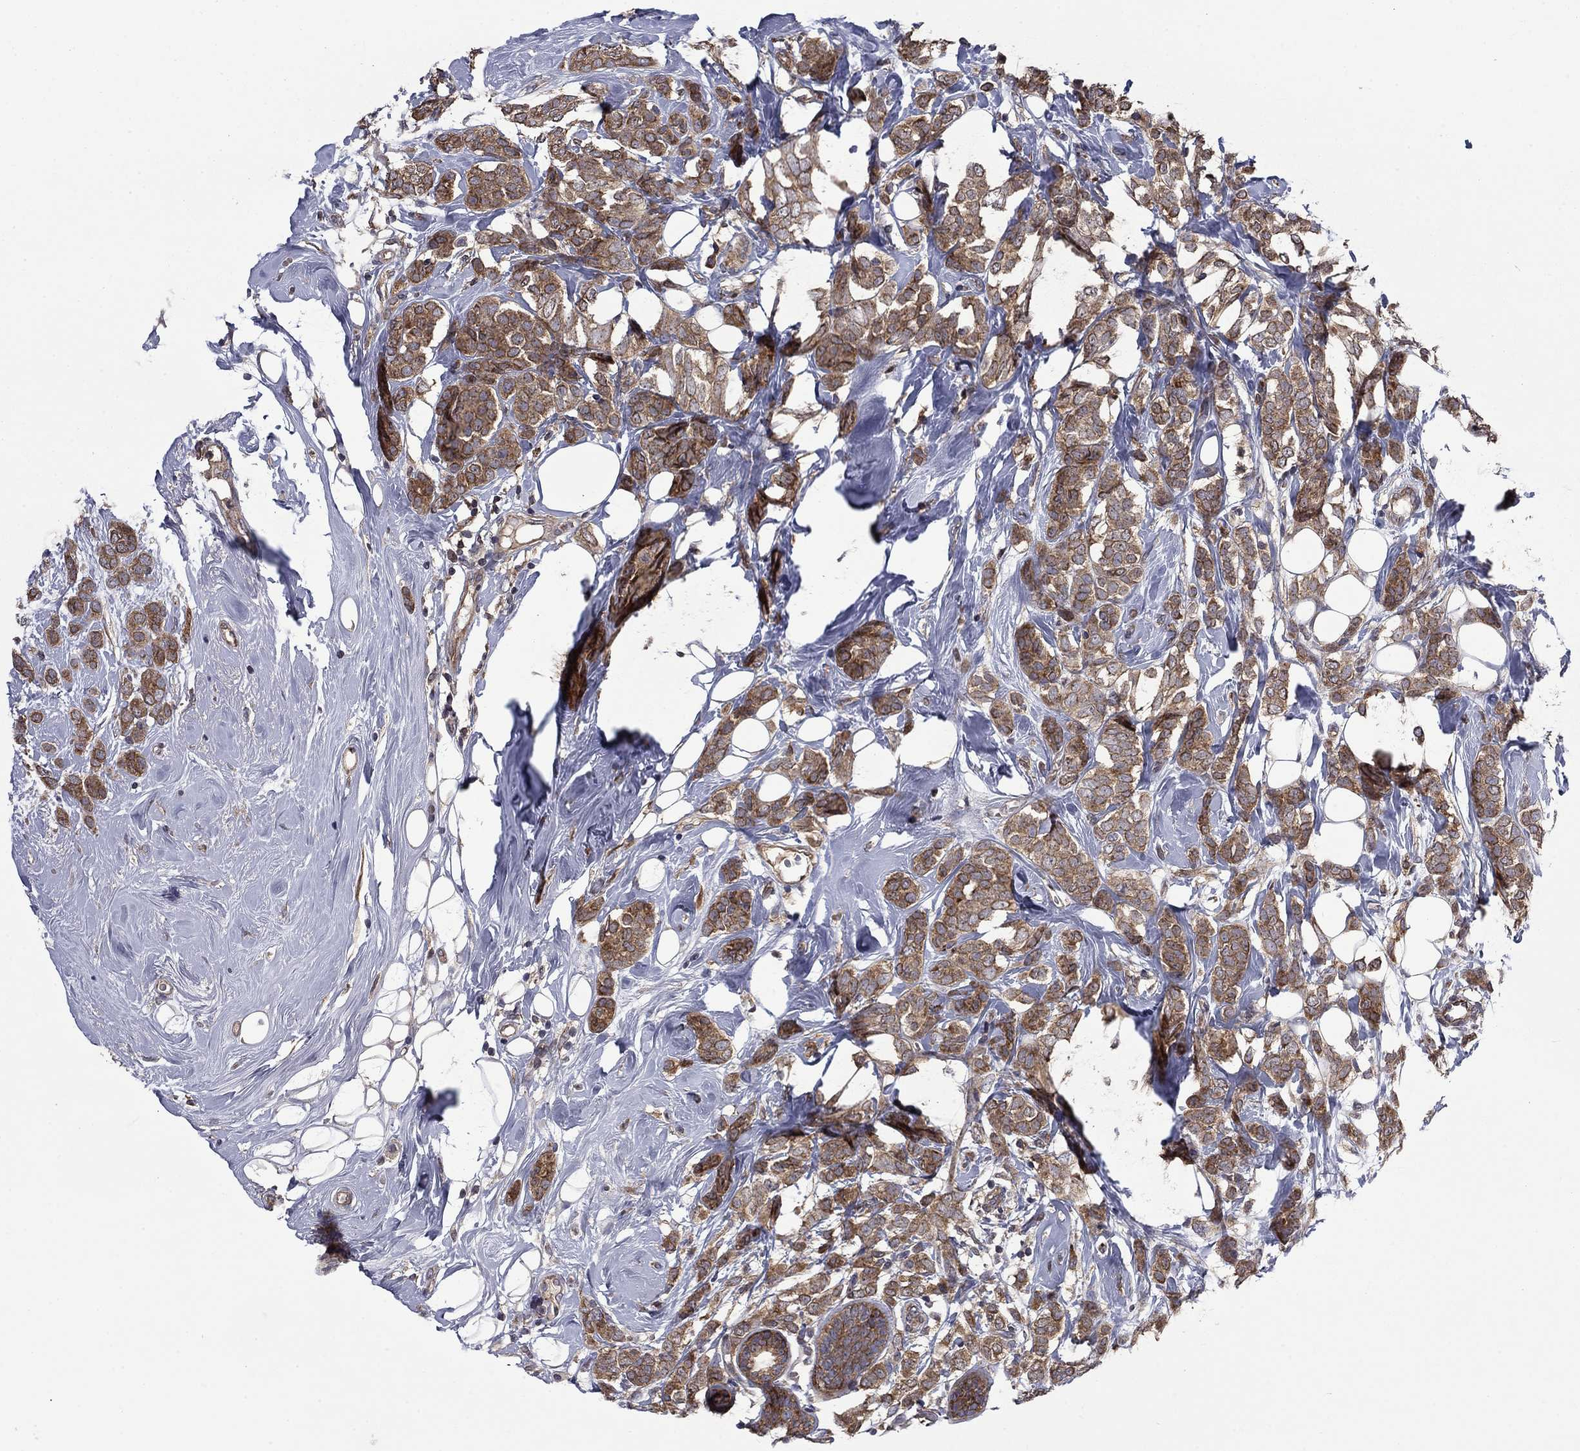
{"staining": {"intensity": "moderate", "quantity": ">75%", "location": "cytoplasmic/membranous"}, "tissue": "breast cancer", "cell_type": "Tumor cells", "image_type": "cancer", "snomed": [{"axis": "morphology", "description": "Lobular carcinoma"}, {"axis": "topography", "description": "Breast"}], "caption": "Breast cancer (lobular carcinoma) stained for a protein (brown) demonstrates moderate cytoplasmic/membranous positive staining in about >75% of tumor cells.", "gene": "HDAC4", "patient": {"sex": "female", "age": 49}}